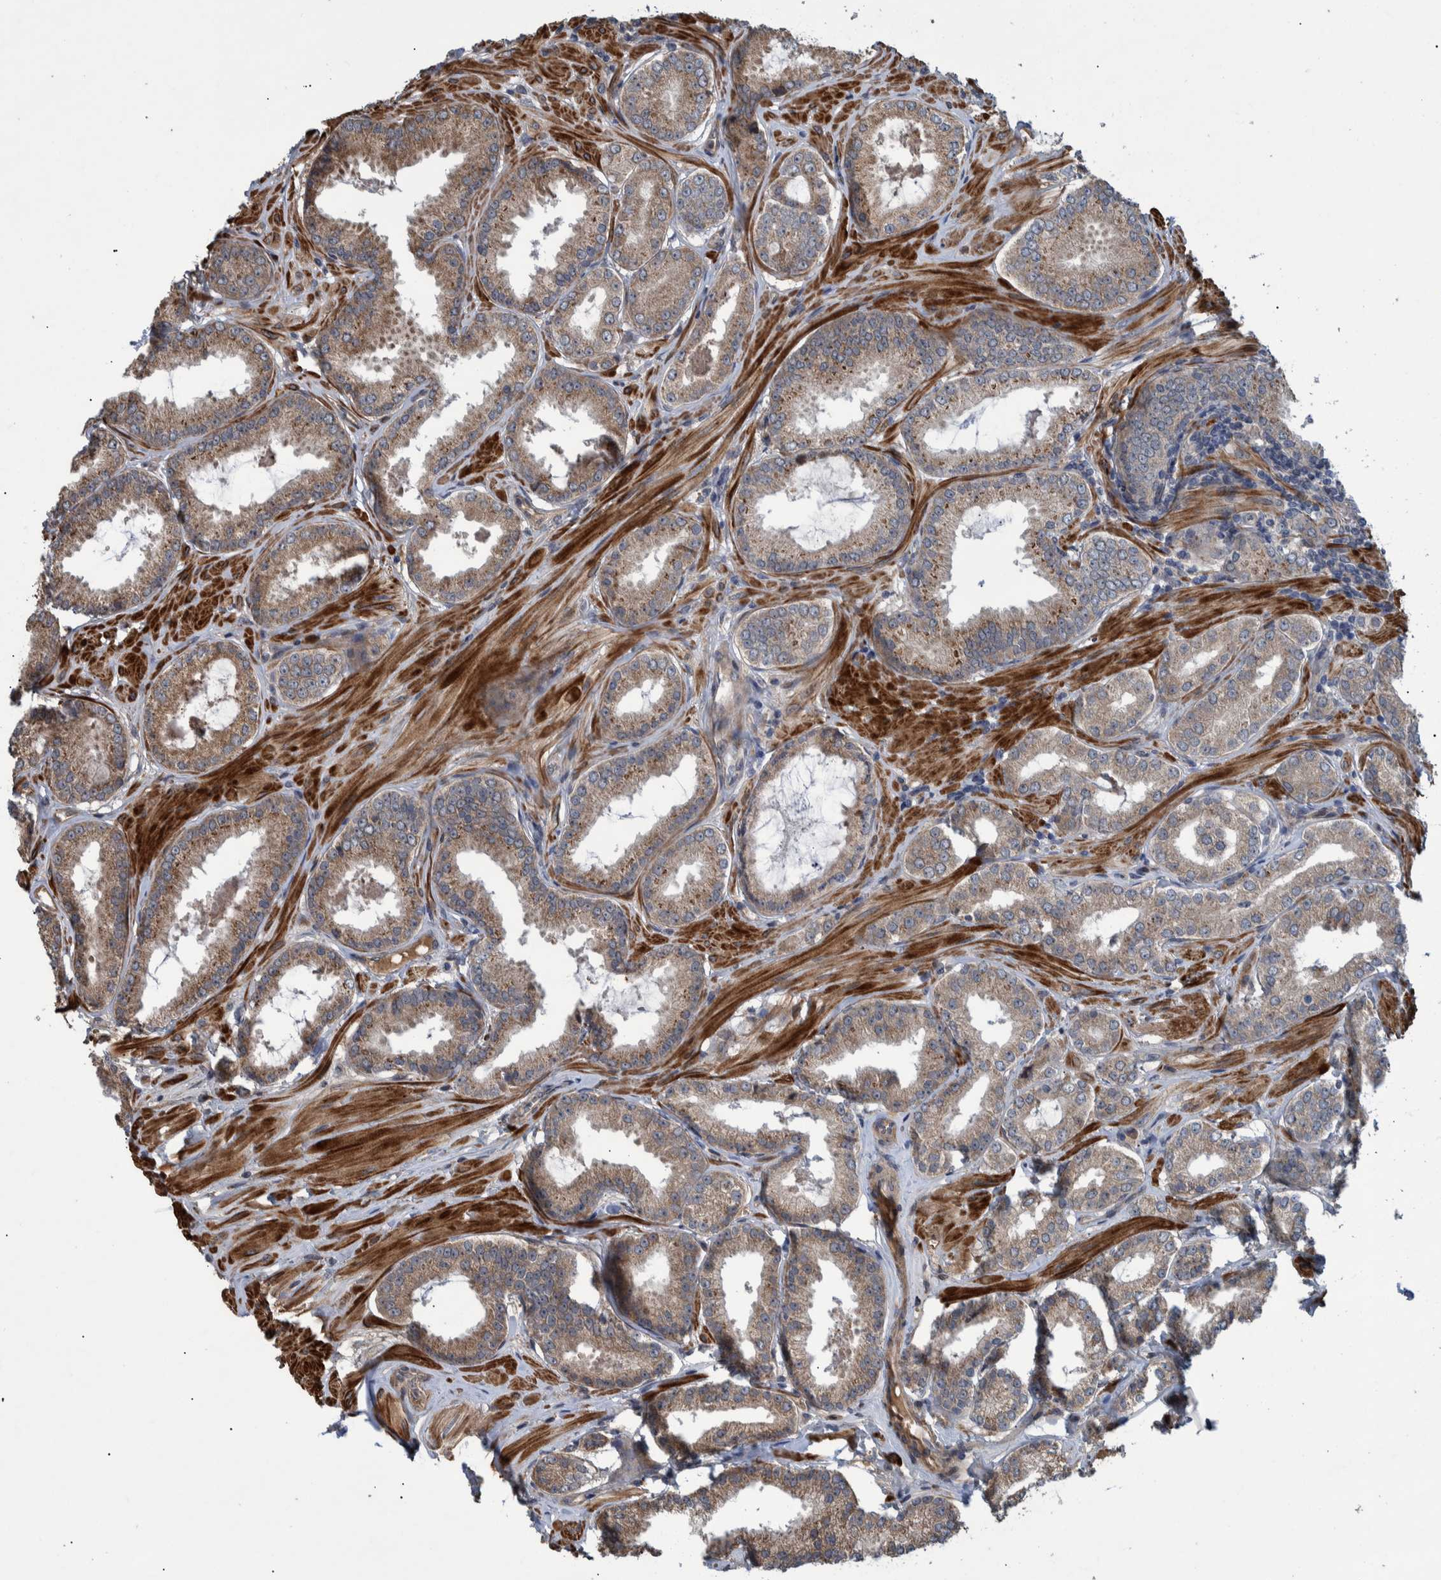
{"staining": {"intensity": "strong", "quantity": "25%-75%", "location": "cytoplasmic/membranous"}, "tissue": "prostate cancer", "cell_type": "Tumor cells", "image_type": "cancer", "snomed": [{"axis": "morphology", "description": "Adenocarcinoma, Low grade"}, {"axis": "topography", "description": "Prostate"}], "caption": "Immunohistochemistry photomicrograph of prostate low-grade adenocarcinoma stained for a protein (brown), which exhibits high levels of strong cytoplasmic/membranous staining in about 25%-75% of tumor cells.", "gene": "B3GNTL1", "patient": {"sex": "male", "age": 62}}